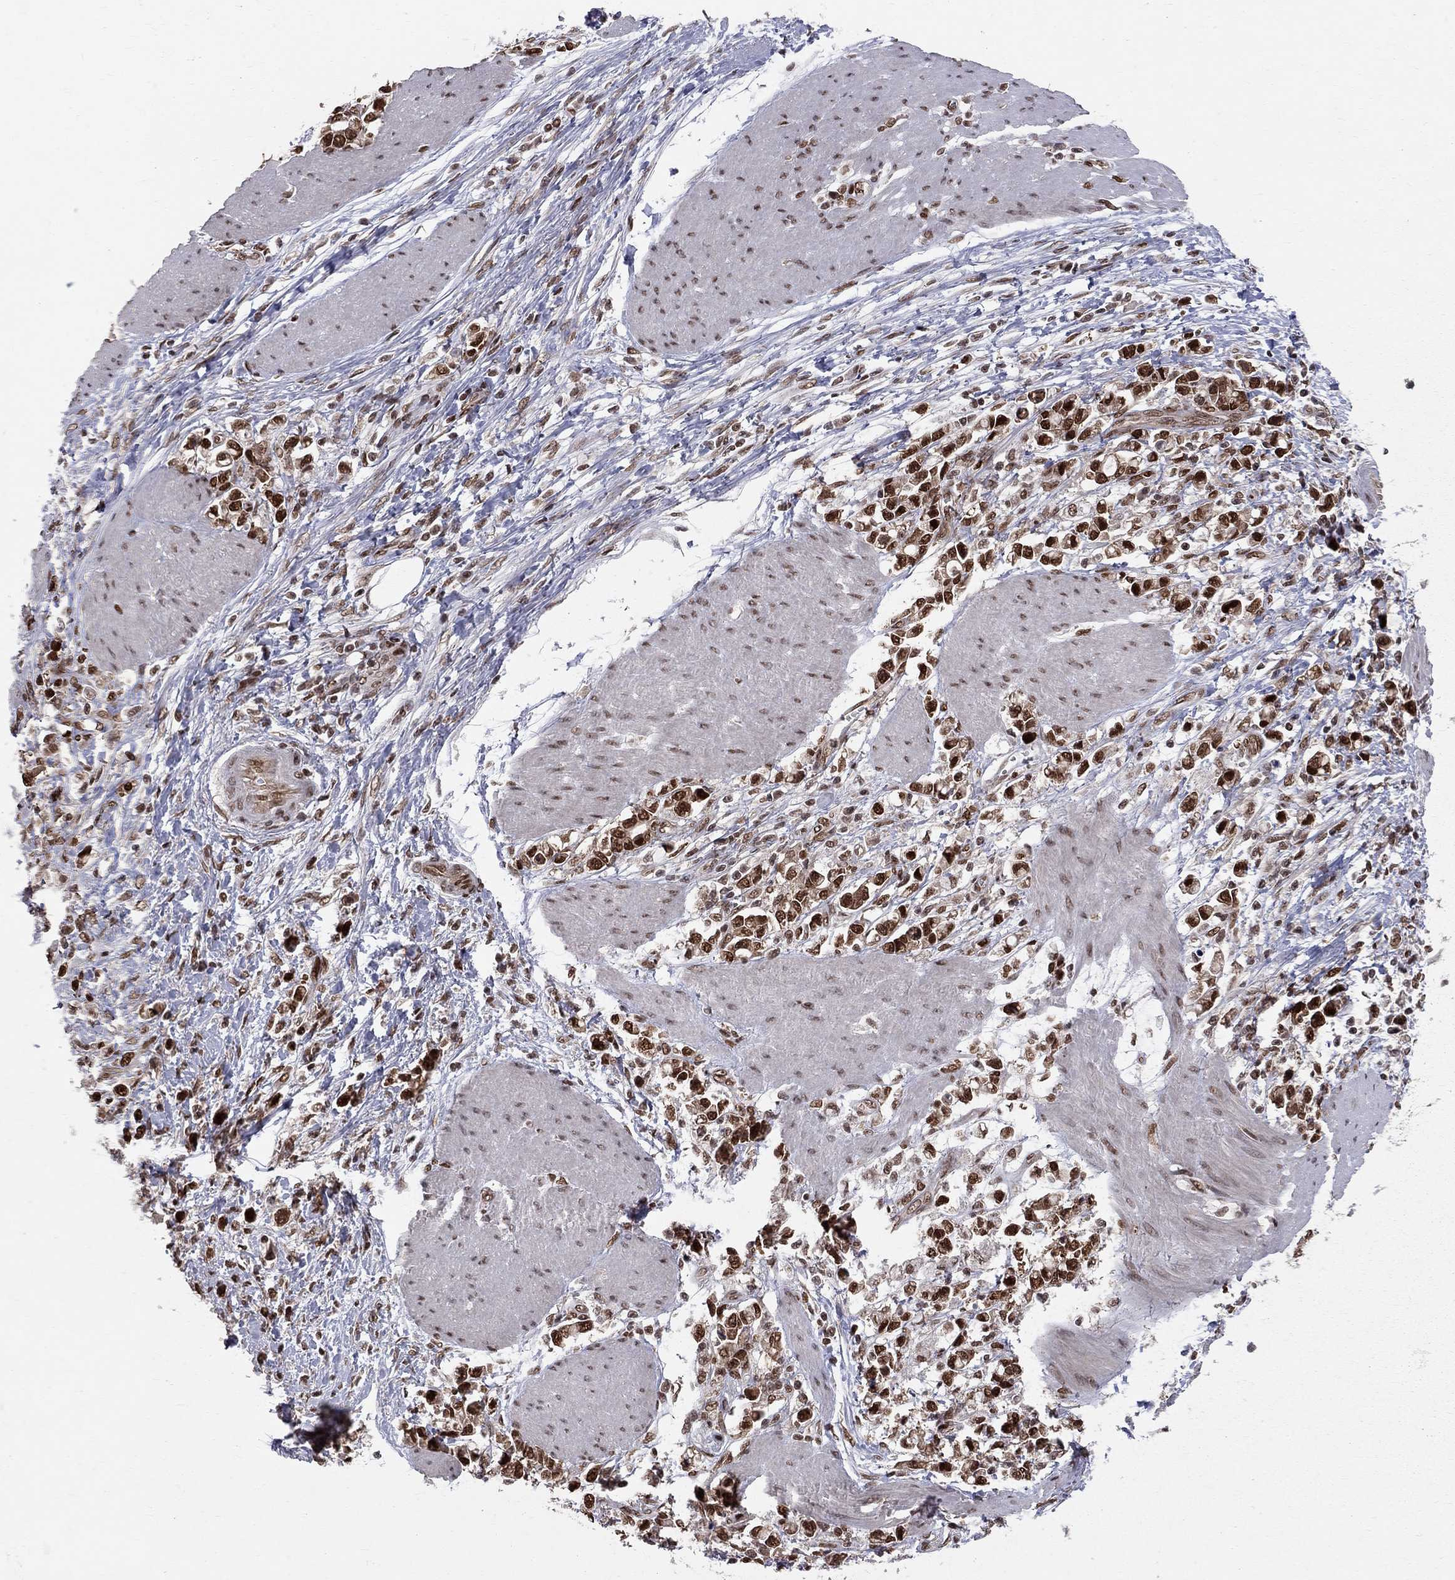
{"staining": {"intensity": "strong", "quantity": ">75%", "location": "nuclear"}, "tissue": "stomach cancer", "cell_type": "Tumor cells", "image_type": "cancer", "snomed": [{"axis": "morphology", "description": "Adenocarcinoma, NOS"}, {"axis": "topography", "description": "Stomach"}], "caption": "Stomach cancer stained for a protein shows strong nuclear positivity in tumor cells.", "gene": "SAP30L", "patient": {"sex": "male", "age": 63}}